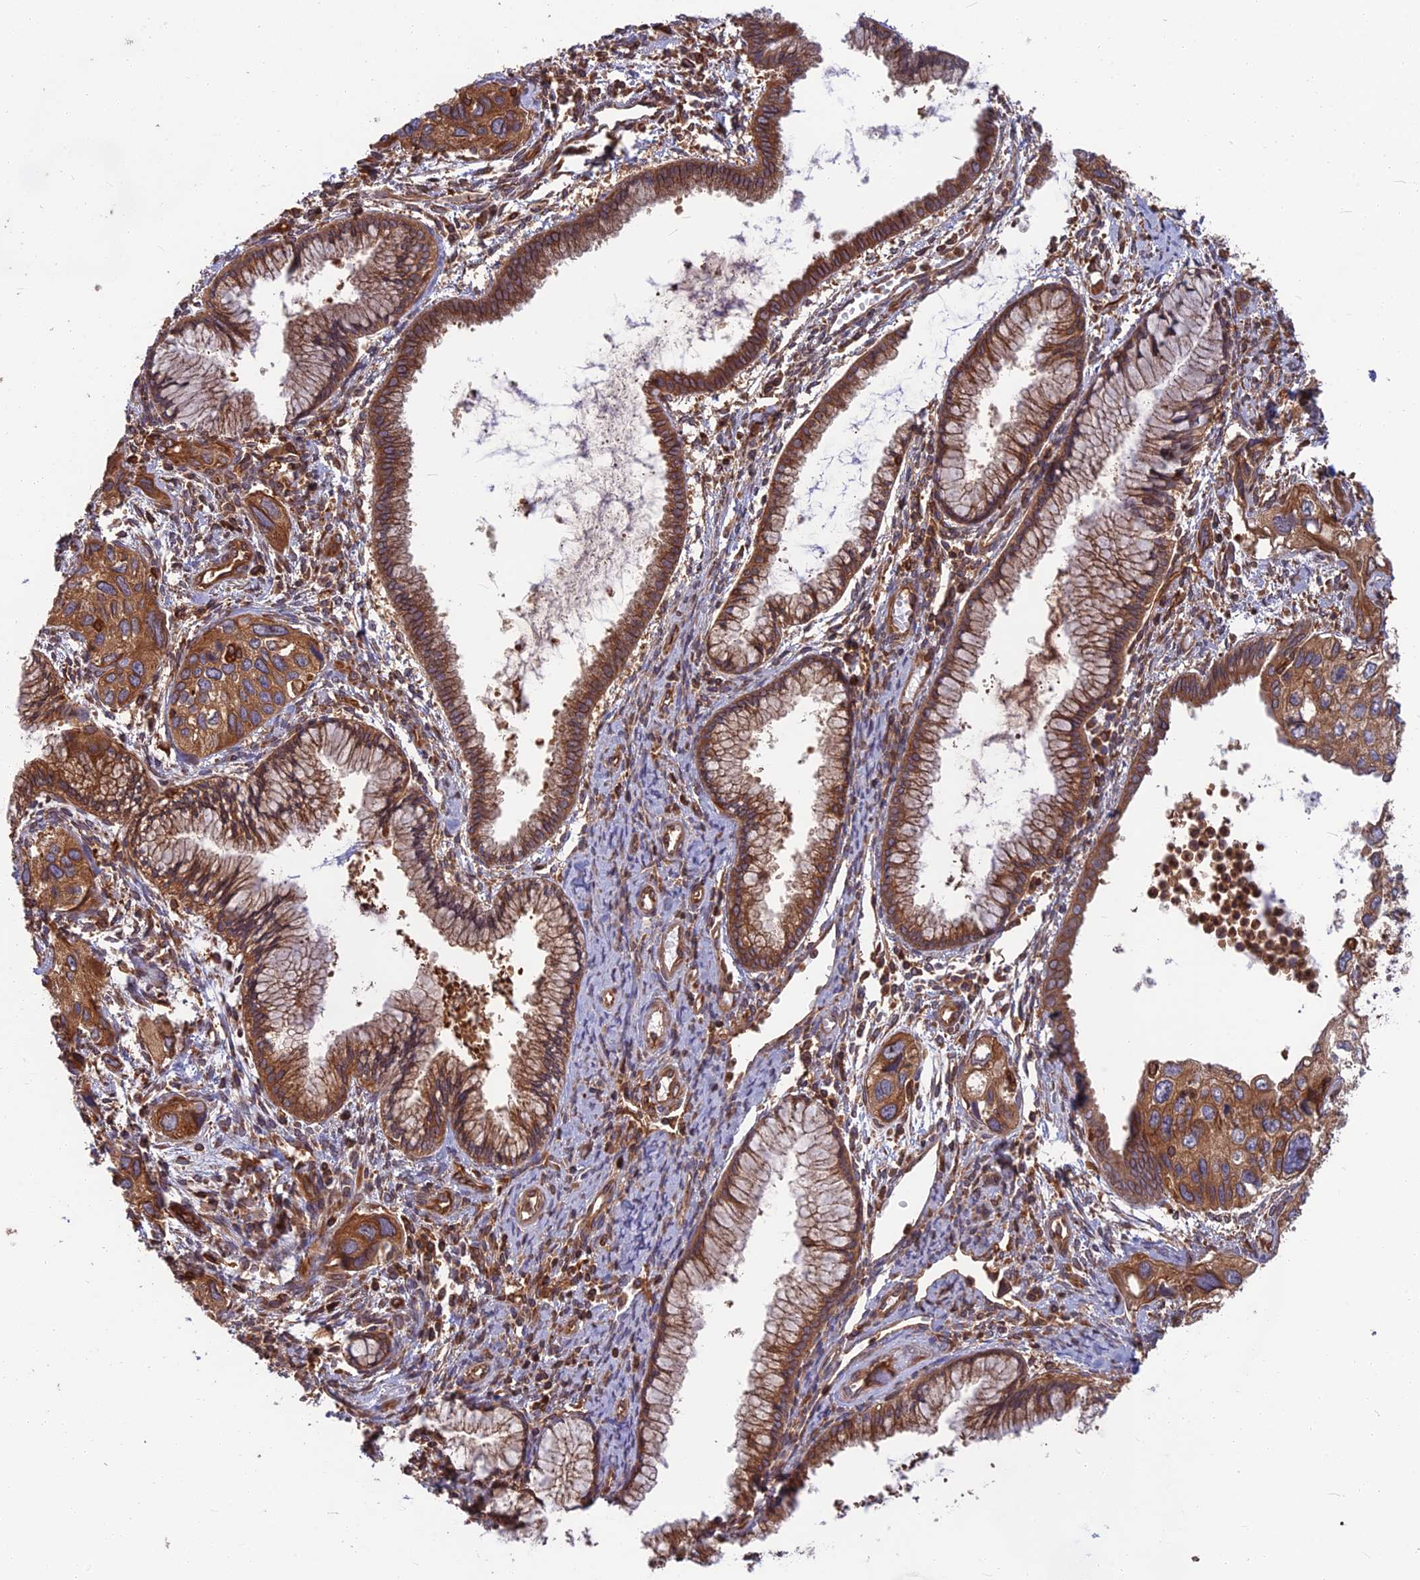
{"staining": {"intensity": "moderate", "quantity": ">75%", "location": "cytoplasmic/membranous"}, "tissue": "cervical cancer", "cell_type": "Tumor cells", "image_type": "cancer", "snomed": [{"axis": "morphology", "description": "Squamous cell carcinoma, NOS"}, {"axis": "topography", "description": "Cervix"}], "caption": "This is a micrograph of immunohistochemistry staining of cervical cancer, which shows moderate expression in the cytoplasmic/membranous of tumor cells.", "gene": "WDR1", "patient": {"sex": "female", "age": 55}}